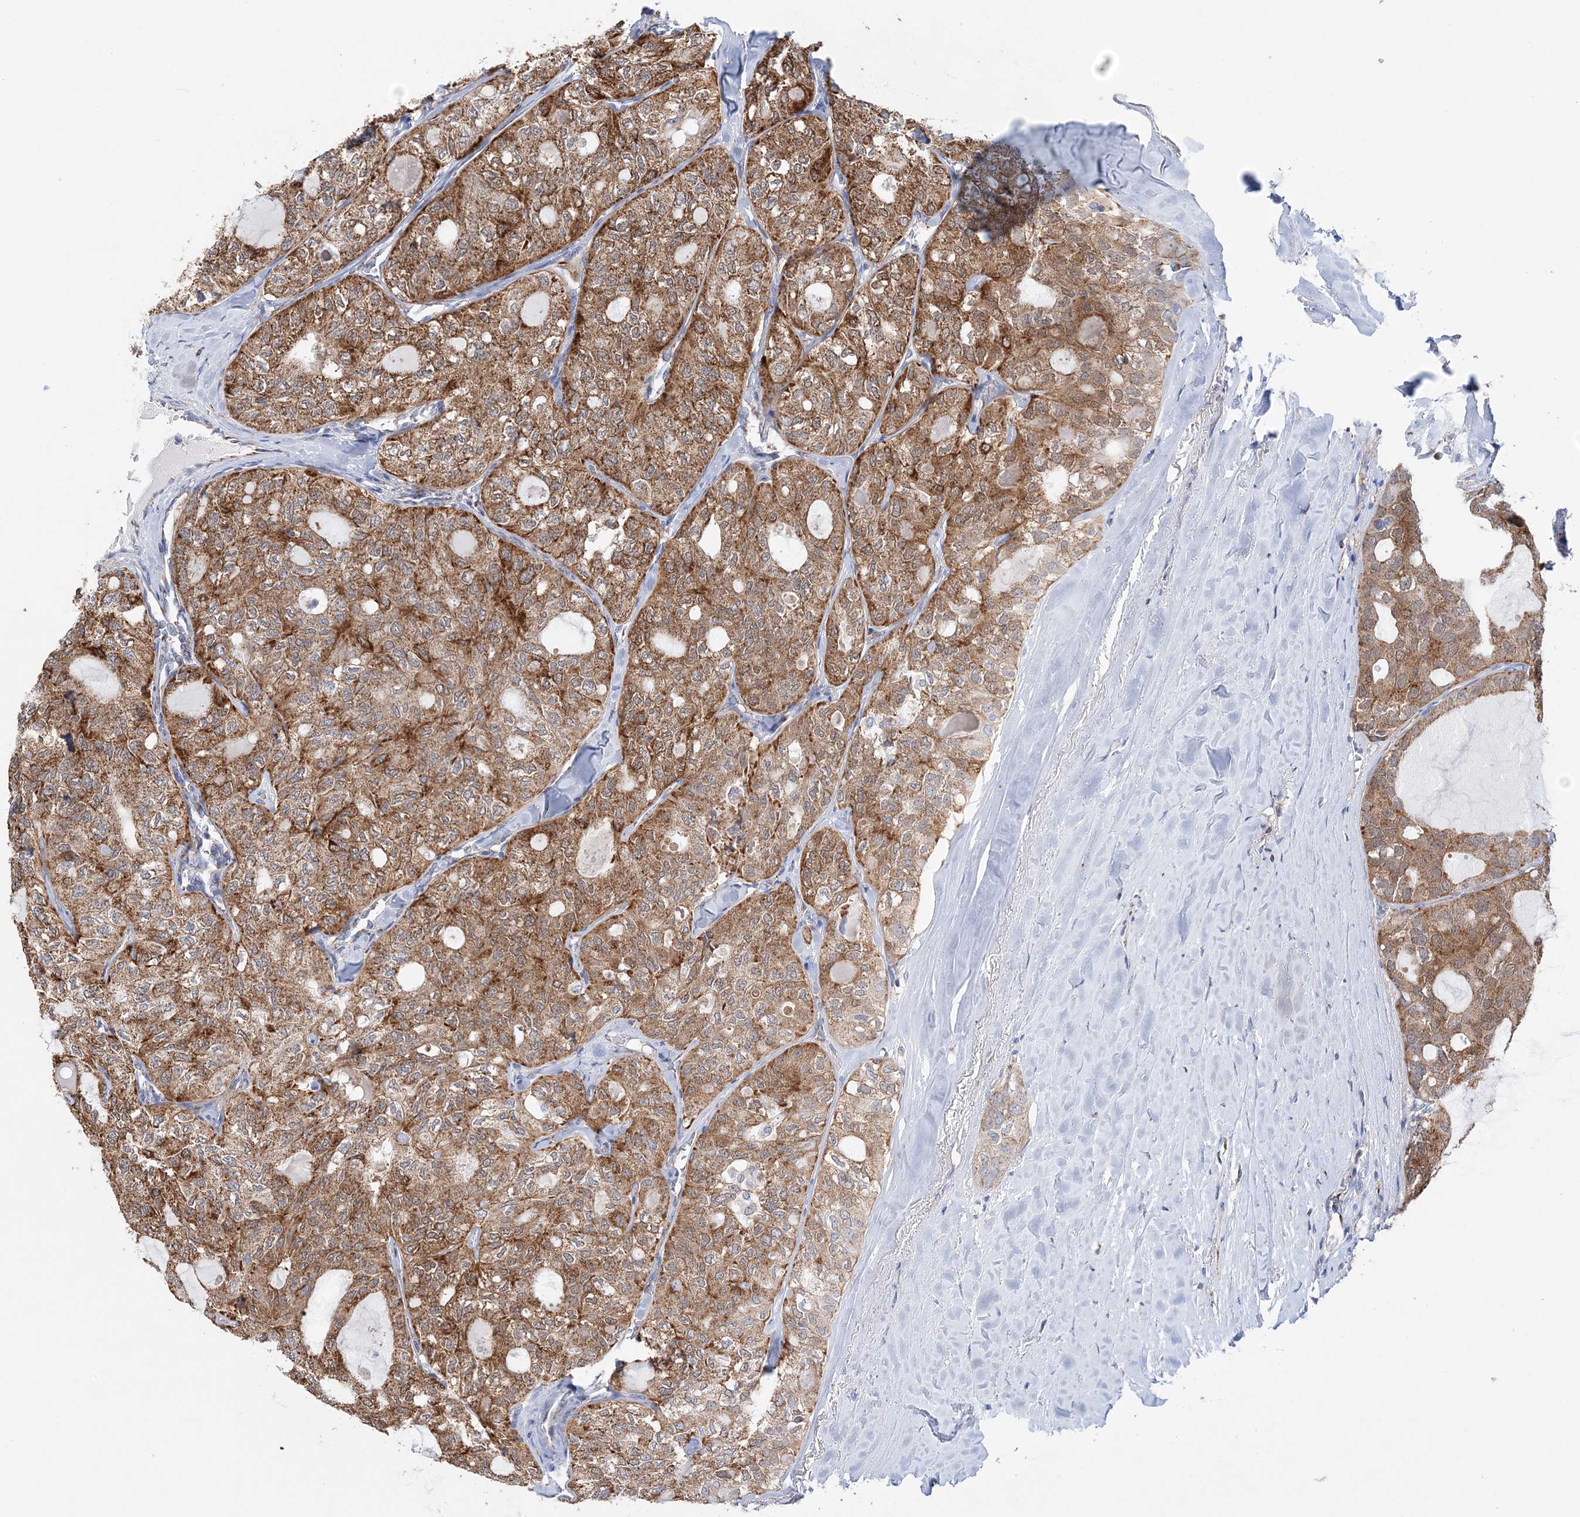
{"staining": {"intensity": "moderate", "quantity": ">75%", "location": "cytoplasmic/membranous"}, "tissue": "thyroid cancer", "cell_type": "Tumor cells", "image_type": "cancer", "snomed": [{"axis": "morphology", "description": "Follicular adenoma carcinoma, NOS"}, {"axis": "topography", "description": "Thyroid gland"}], "caption": "Immunohistochemical staining of human thyroid cancer (follicular adenoma carcinoma) exhibits medium levels of moderate cytoplasmic/membranous positivity in about >75% of tumor cells.", "gene": "TTC32", "patient": {"sex": "male", "age": 75}}